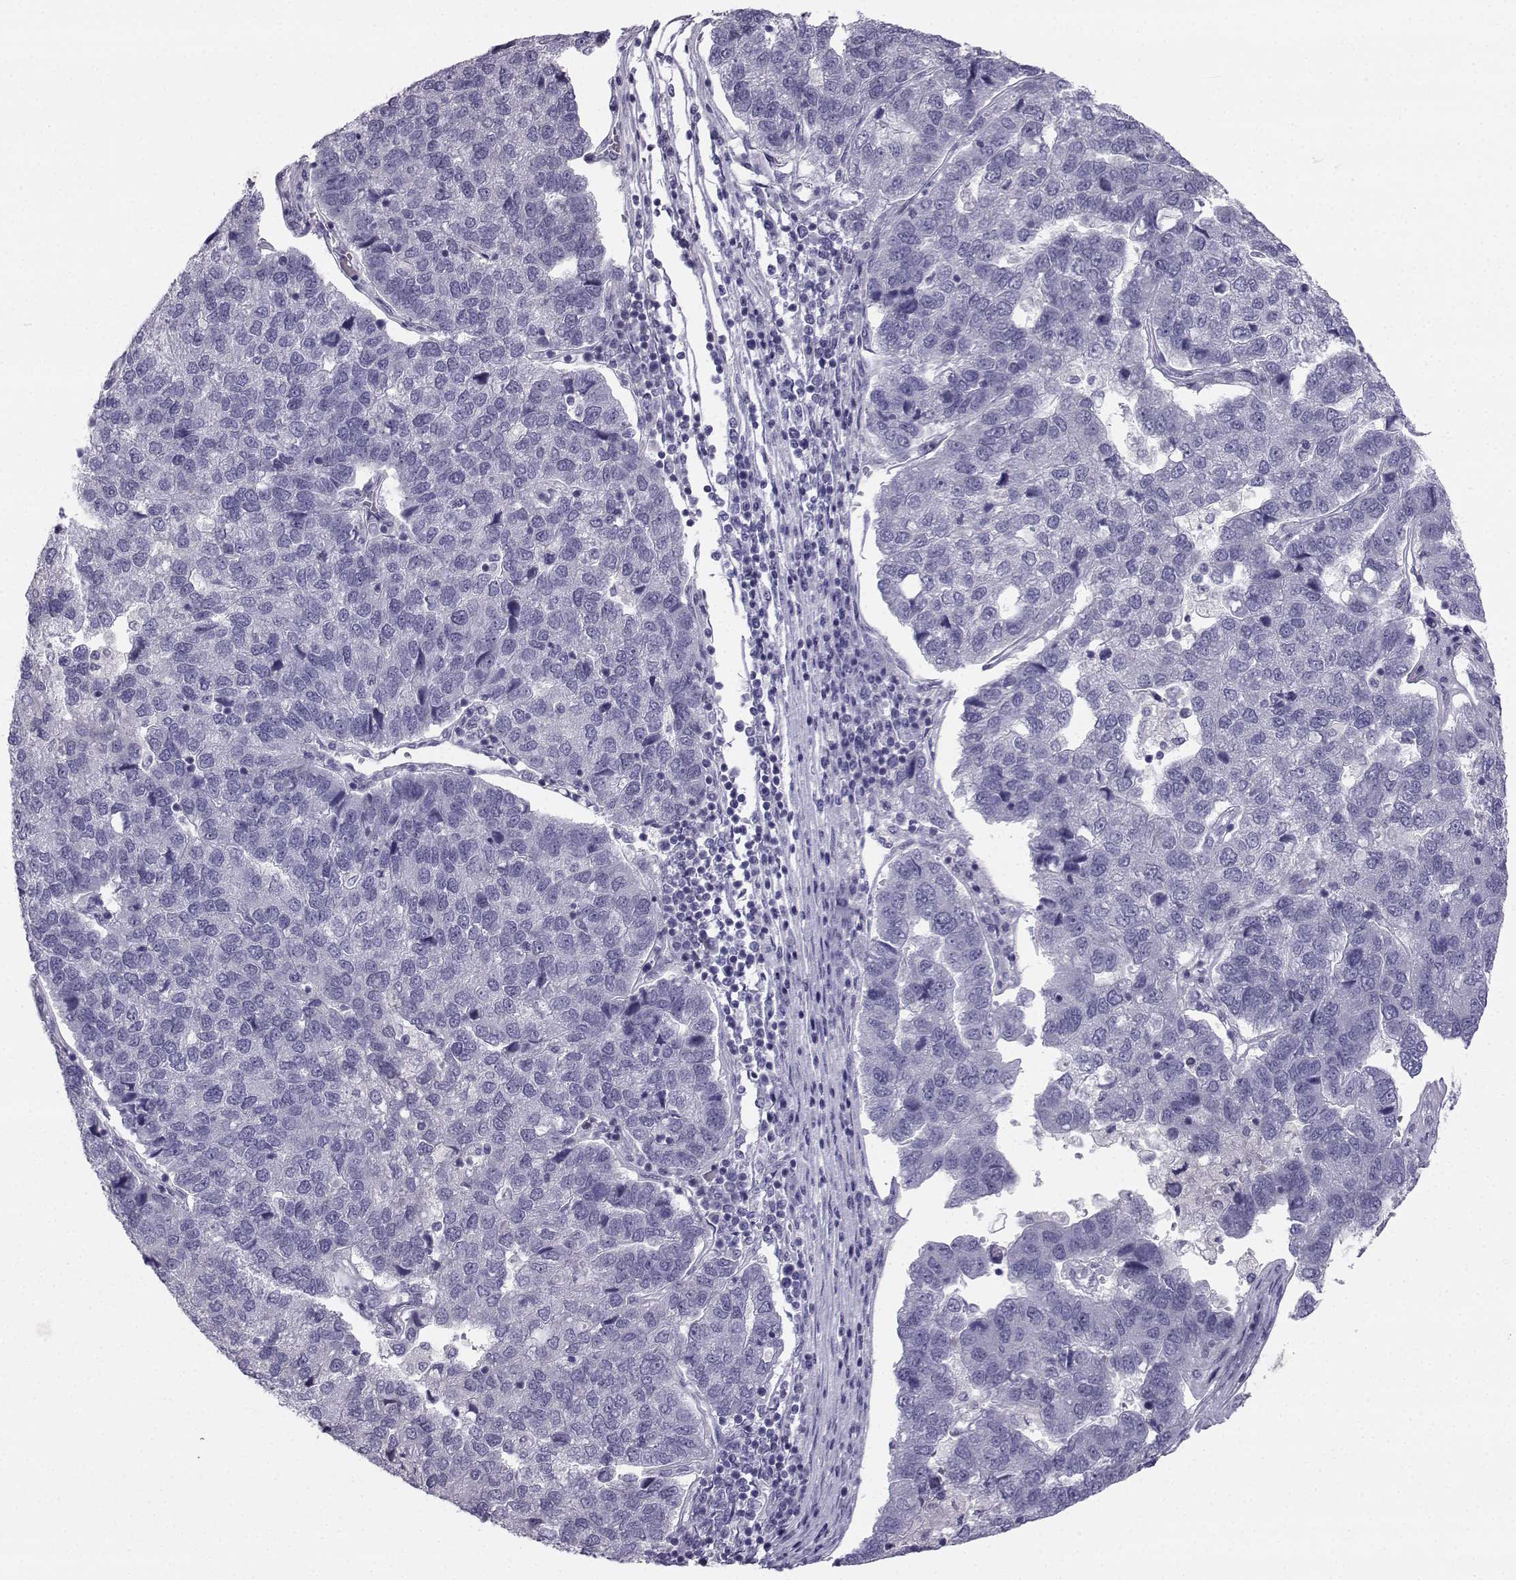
{"staining": {"intensity": "negative", "quantity": "none", "location": "none"}, "tissue": "pancreatic cancer", "cell_type": "Tumor cells", "image_type": "cancer", "snomed": [{"axis": "morphology", "description": "Adenocarcinoma, NOS"}, {"axis": "topography", "description": "Pancreas"}], "caption": "A micrograph of pancreatic cancer (adenocarcinoma) stained for a protein exhibits no brown staining in tumor cells.", "gene": "SYCE1", "patient": {"sex": "female", "age": 61}}